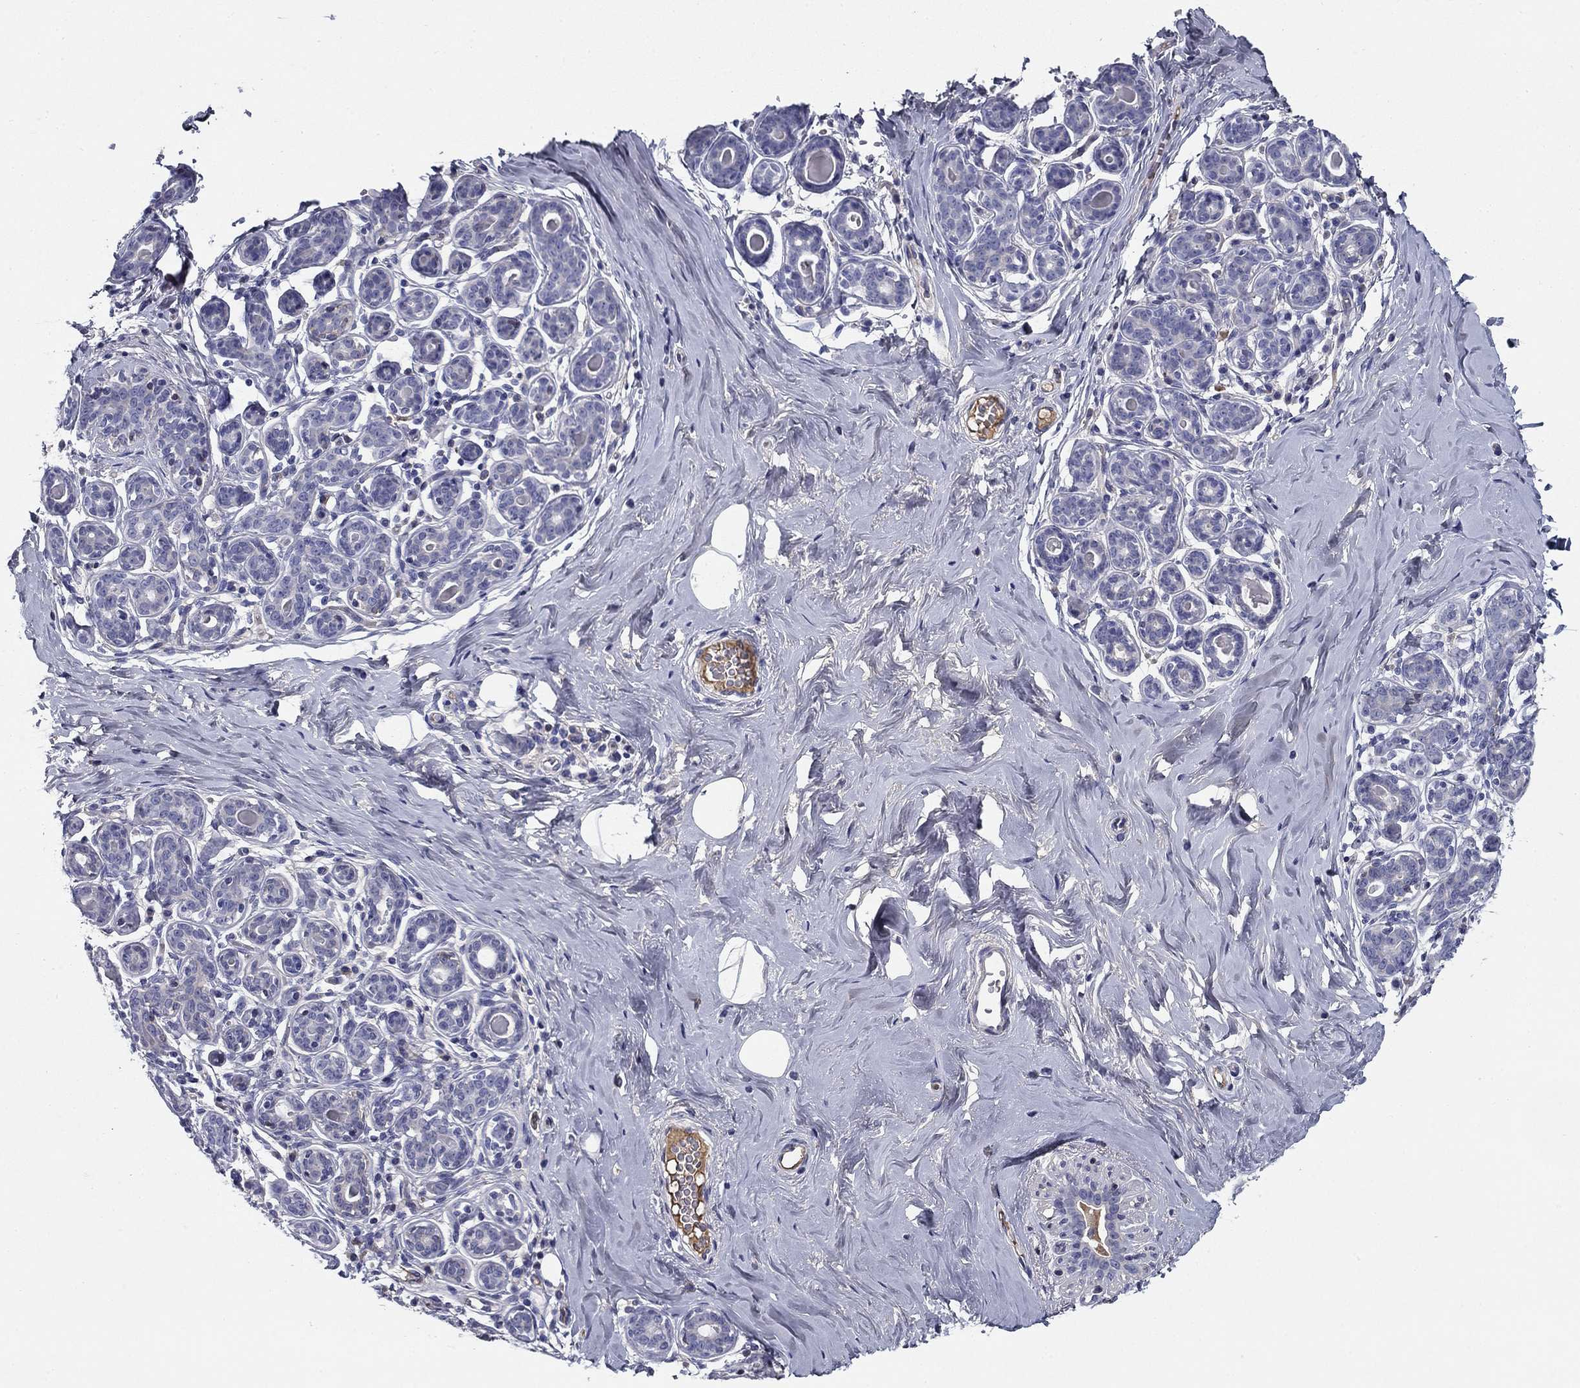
{"staining": {"intensity": "negative", "quantity": "none", "location": "none"}, "tissue": "breast", "cell_type": "Adipocytes", "image_type": "normal", "snomed": [{"axis": "morphology", "description": "Normal tissue, NOS"}, {"axis": "topography", "description": "Skin"}, {"axis": "topography", "description": "Breast"}], "caption": "The immunohistochemistry photomicrograph has no significant expression in adipocytes of breast. (DAB (3,3'-diaminobenzidine) immunohistochemistry visualized using brightfield microscopy, high magnification).", "gene": "CPLX4", "patient": {"sex": "female", "age": 43}}